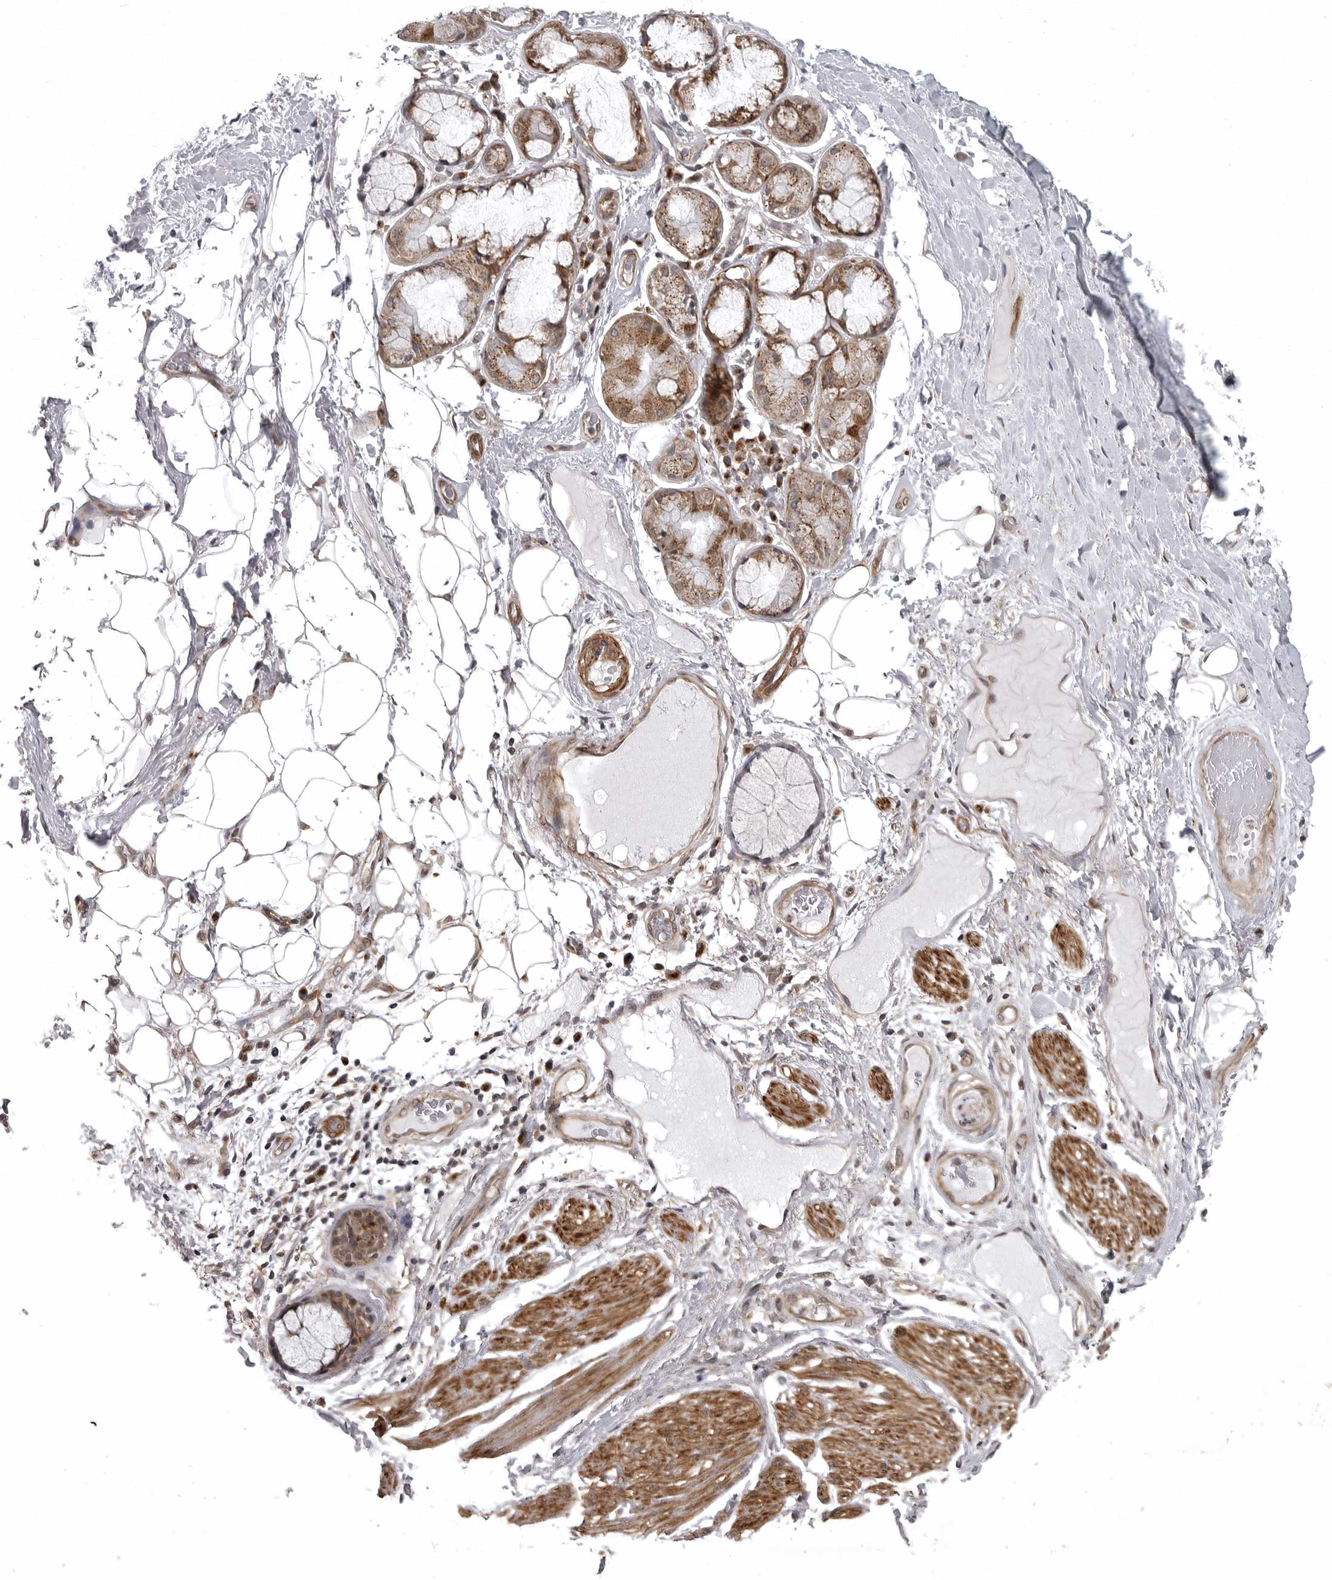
{"staining": {"intensity": "weak", "quantity": "25%-75%", "location": "cytoplasmic/membranous"}, "tissue": "adipose tissue", "cell_type": "Adipocytes", "image_type": "normal", "snomed": [{"axis": "morphology", "description": "Normal tissue, NOS"}, {"axis": "topography", "description": "Bronchus"}], "caption": "IHC photomicrograph of unremarkable adipose tissue: human adipose tissue stained using immunohistochemistry (IHC) demonstrates low levels of weak protein expression localized specifically in the cytoplasmic/membranous of adipocytes, appearing as a cytoplasmic/membranous brown color.", "gene": "SNX16", "patient": {"sex": "male", "age": 66}}